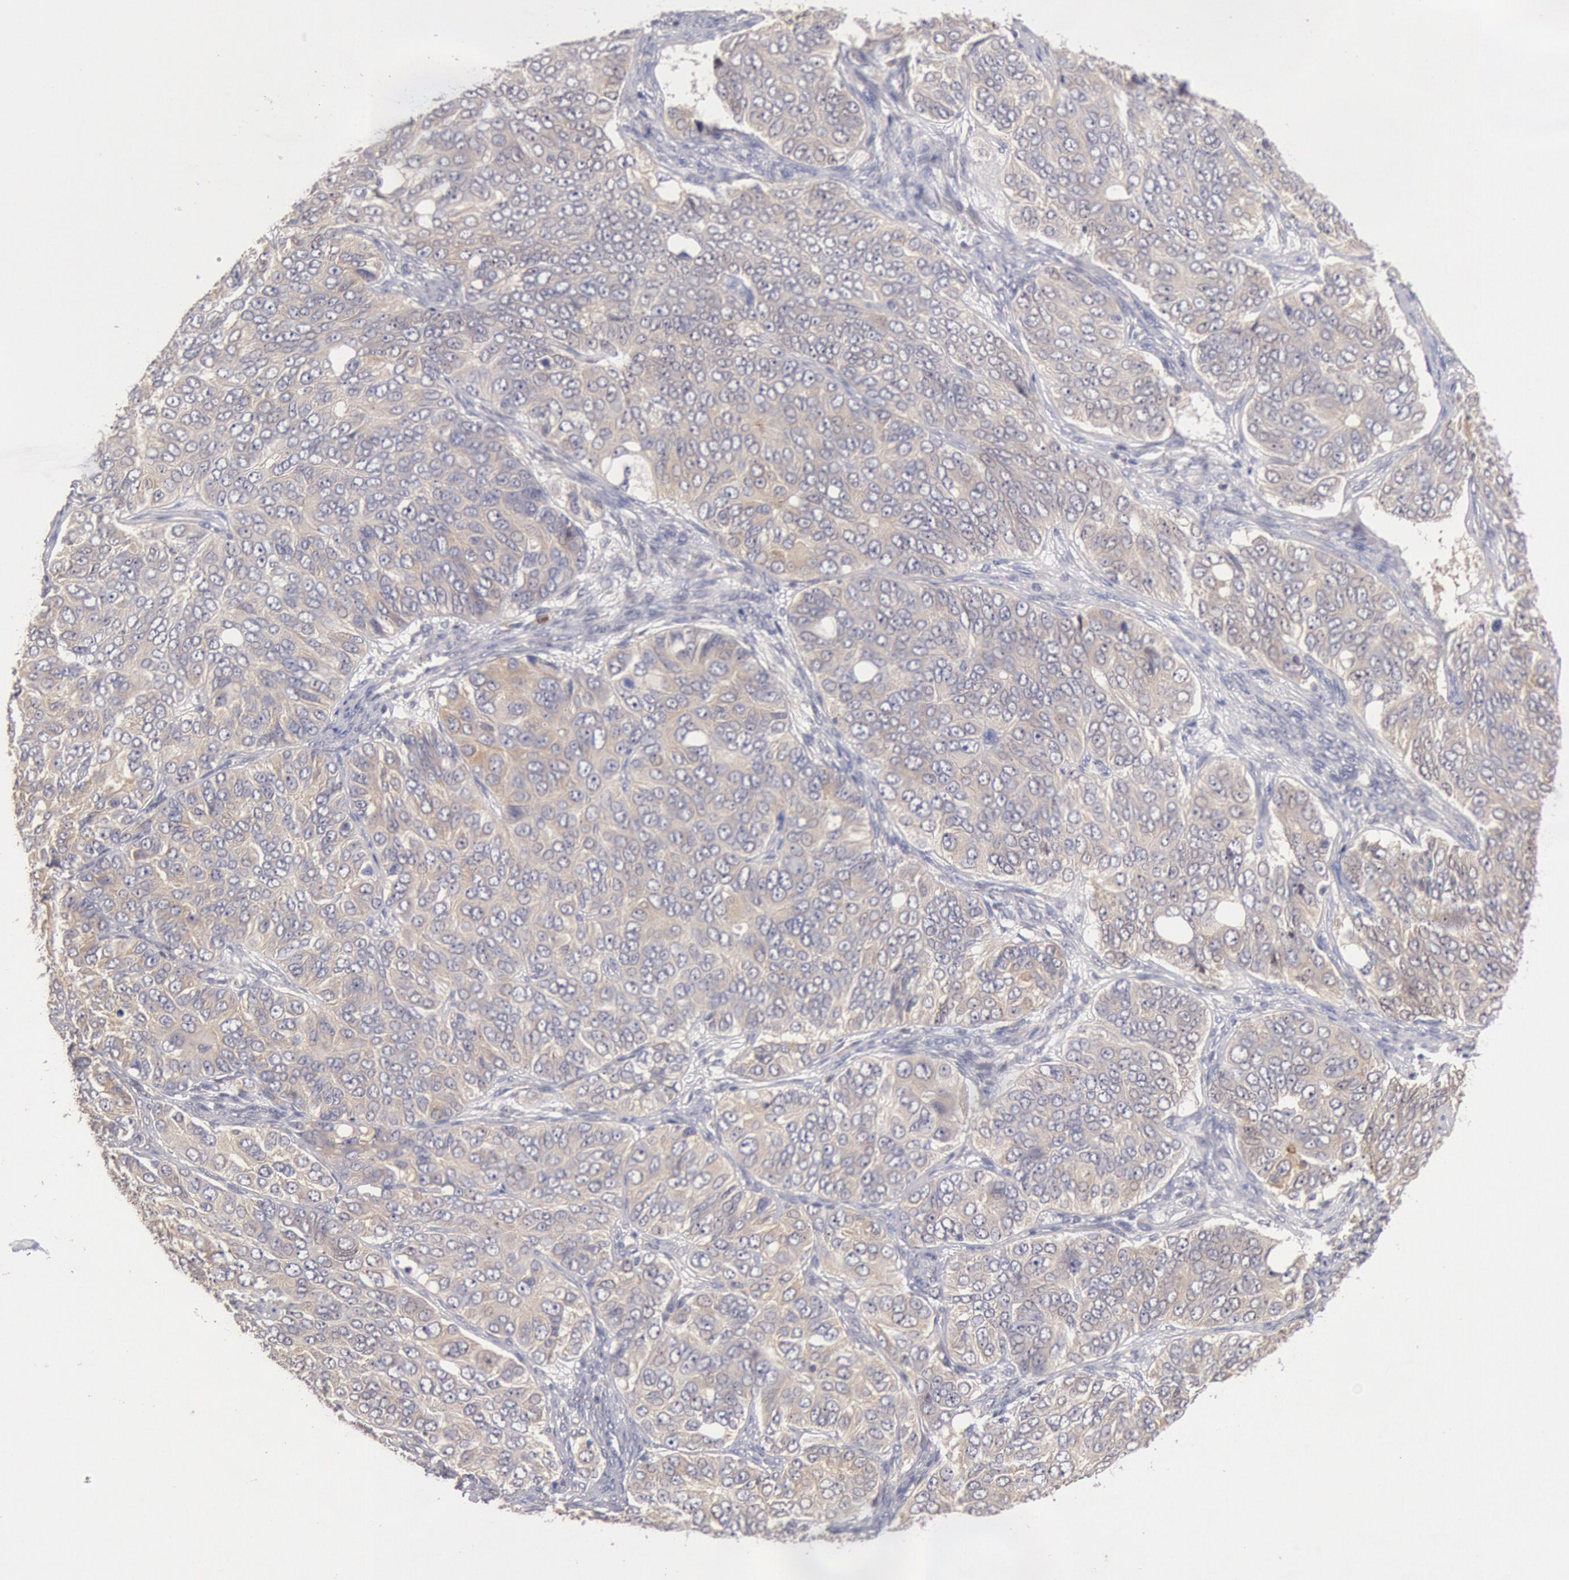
{"staining": {"intensity": "weak", "quantity": ">75%", "location": "cytoplasmic/membranous"}, "tissue": "ovarian cancer", "cell_type": "Tumor cells", "image_type": "cancer", "snomed": [{"axis": "morphology", "description": "Carcinoma, endometroid"}, {"axis": "topography", "description": "Ovary"}], "caption": "The micrograph exhibits immunohistochemical staining of ovarian endometroid carcinoma. There is weak cytoplasmic/membranous positivity is identified in about >75% of tumor cells.", "gene": "TMED8", "patient": {"sex": "female", "age": 51}}